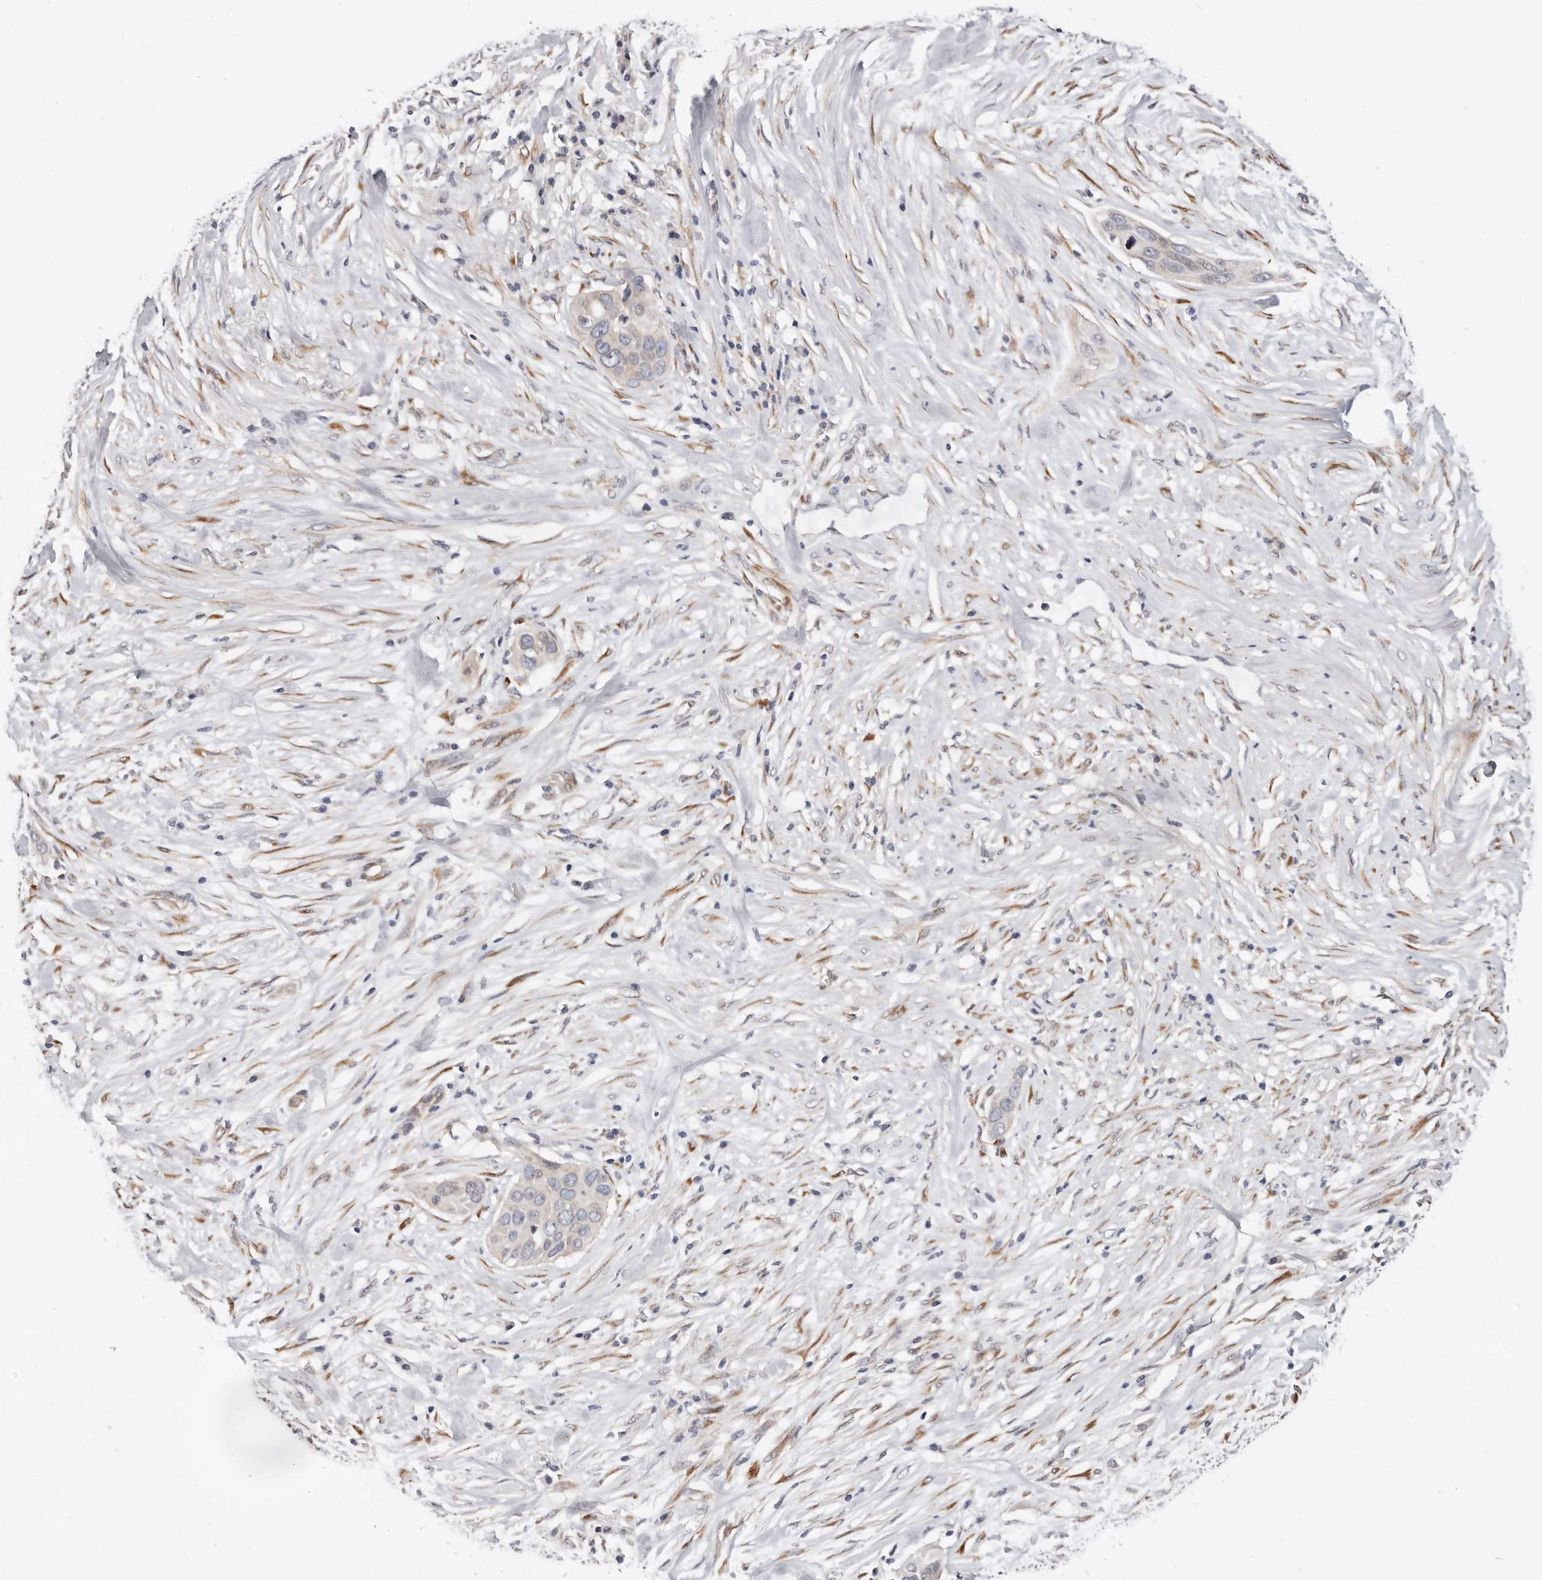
{"staining": {"intensity": "negative", "quantity": "none", "location": "none"}, "tissue": "pancreatic cancer", "cell_type": "Tumor cells", "image_type": "cancer", "snomed": [{"axis": "morphology", "description": "Adenocarcinoma, NOS"}, {"axis": "topography", "description": "Pancreas"}], "caption": "The photomicrograph exhibits no staining of tumor cells in pancreatic cancer (adenocarcinoma).", "gene": "USH1C", "patient": {"sex": "female", "age": 60}}